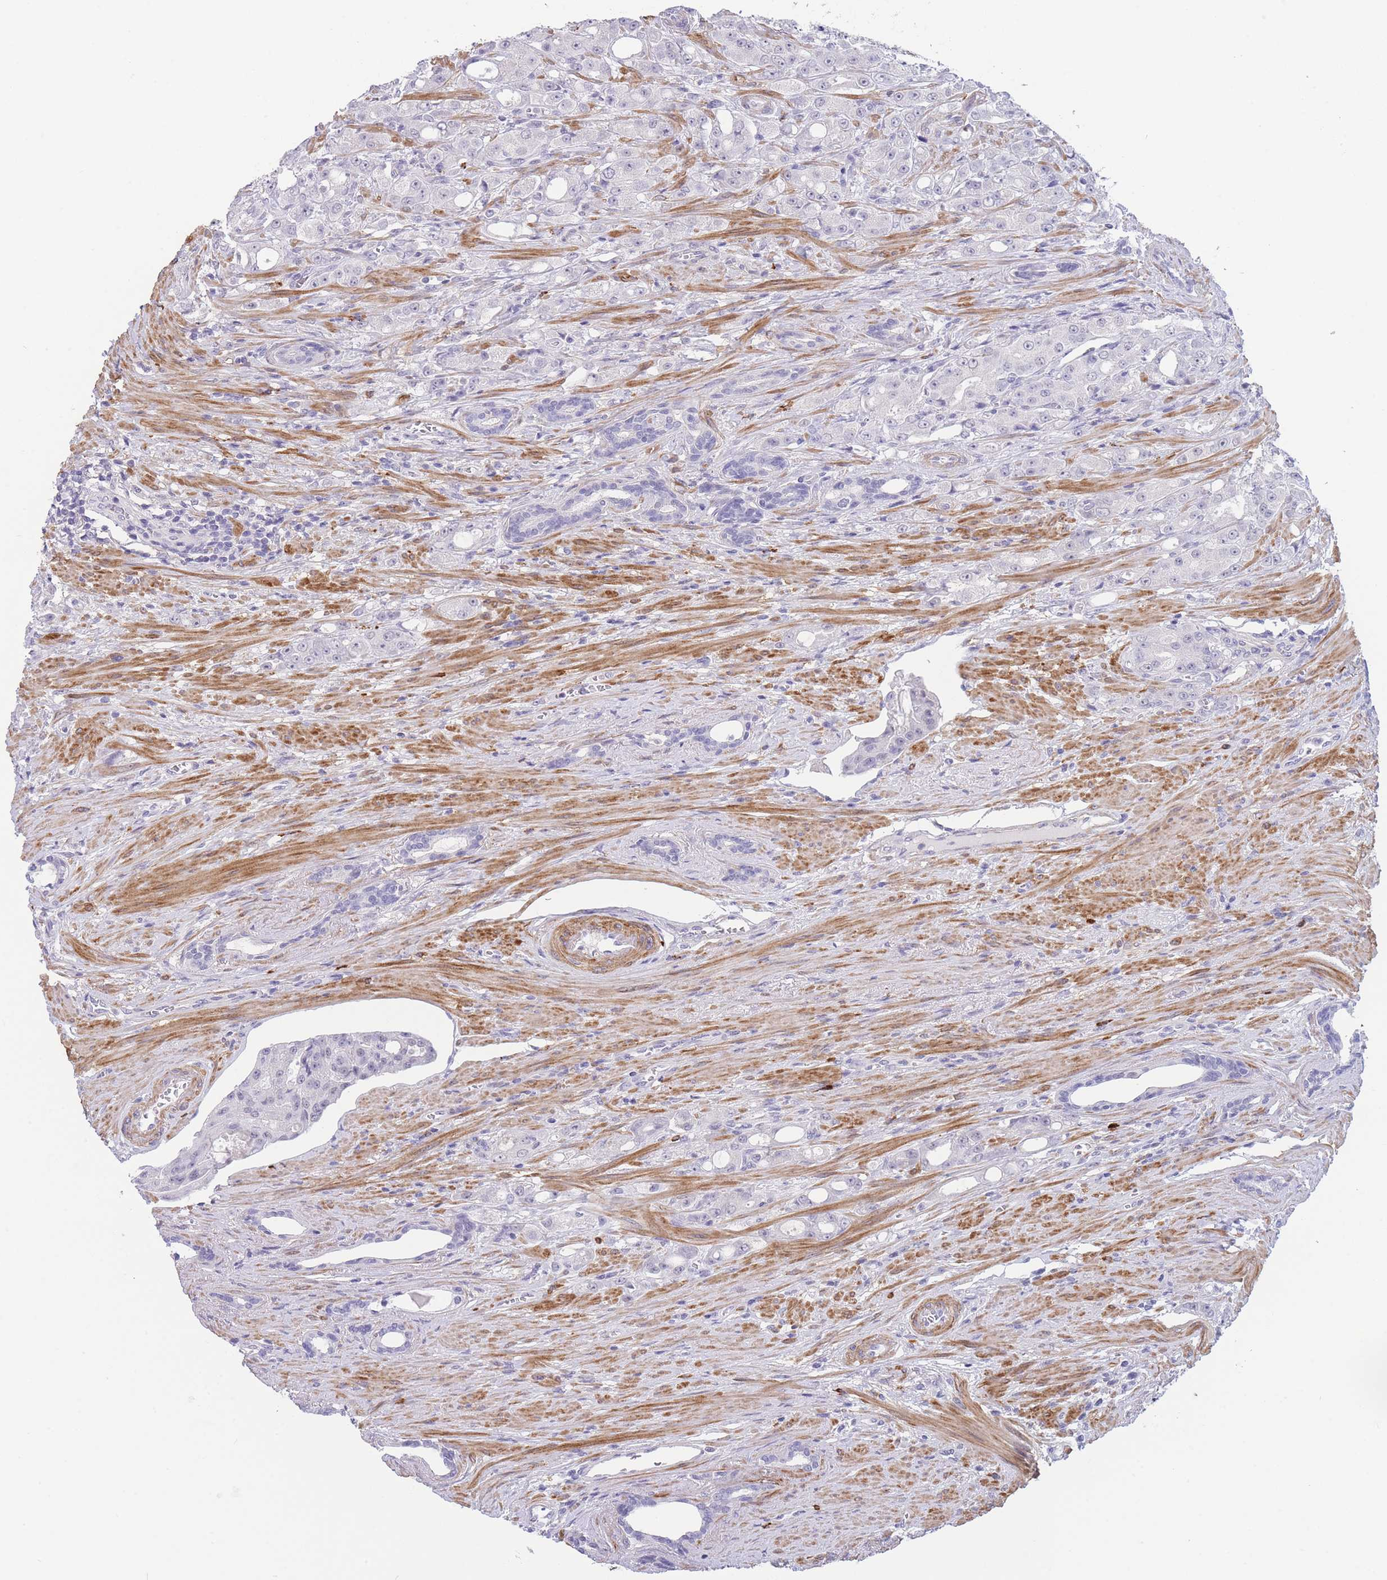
{"staining": {"intensity": "negative", "quantity": "none", "location": "none"}, "tissue": "prostate cancer", "cell_type": "Tumor cells", "image_type": "cancer", "snomed": [{"axis": "morphology", "description": "Adenocarcinoma, High grade"}, {"axis": "topography", "description": "Prostate"}], "caption": "IHC of human prostate cancer (adenocarcinoma (high-grade)) reveals no positivity in tumor cells.", "gene": "ASAP3", "patient": {"sex": "male", "age": 69}}